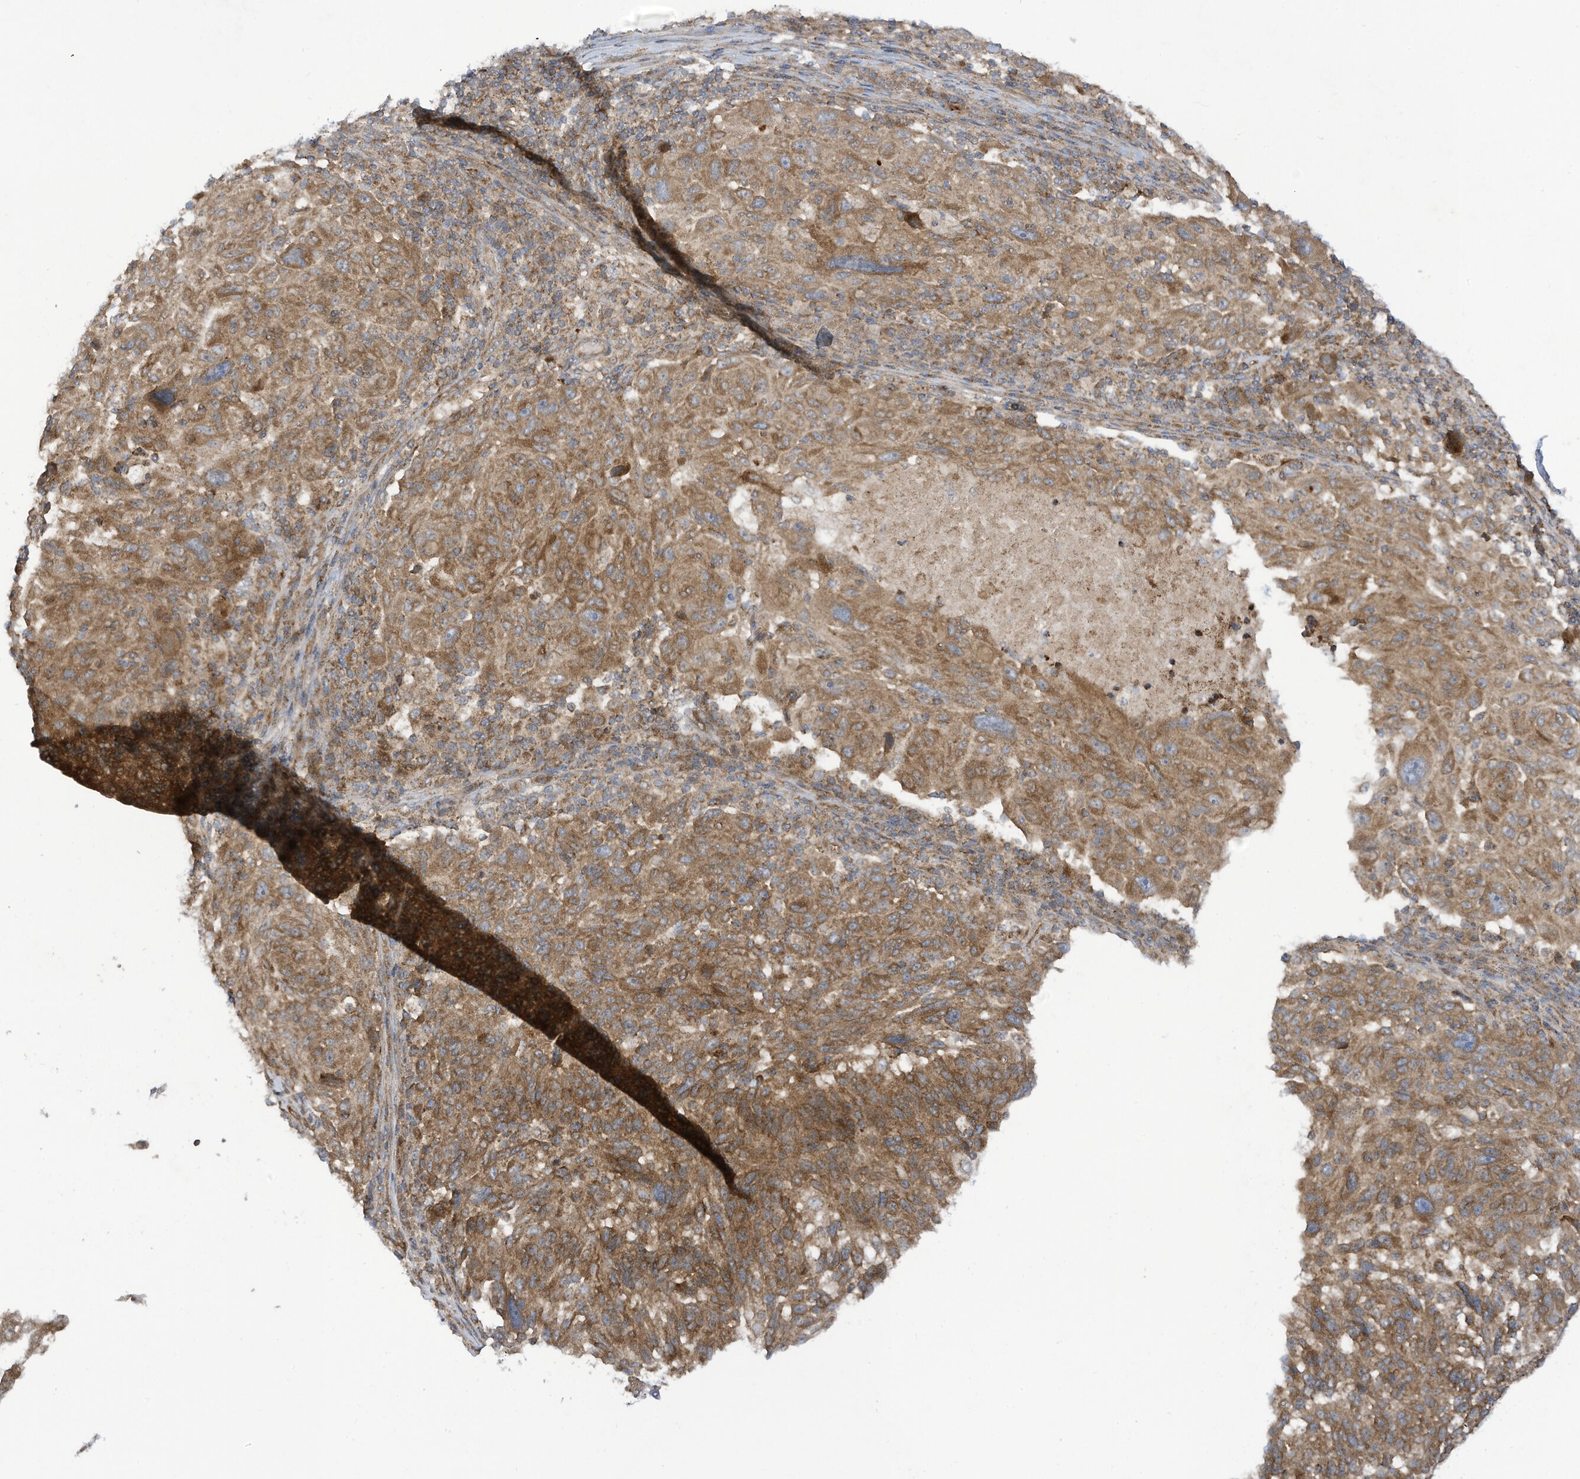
{"staining": {"intensity": "moderate", "quantity": ">75%", "location": "cytoplasmic/membranous"}, "tissue": "melanoma", "cell_type": "Tumor cells", "image_type": "cancer", "snomed": [{"axis": "morphology", "description": "Malignant melanoma, NOS"}, {"axis": "topography", "description": "Skin"}], "caption": "Brown immunohistochemical staining in human melanoma displays moderate cytoplasmic/membranous staining in approximately >75% of tumor cells. The staining is performed using DAB (3,3'-diaminobenzidine) brown chromogen to label protein expression. The nuclei are counter-stained blue using hematoxylin.", "gene": "REPS1", "patient": {"sex": "male", "age": 53}}